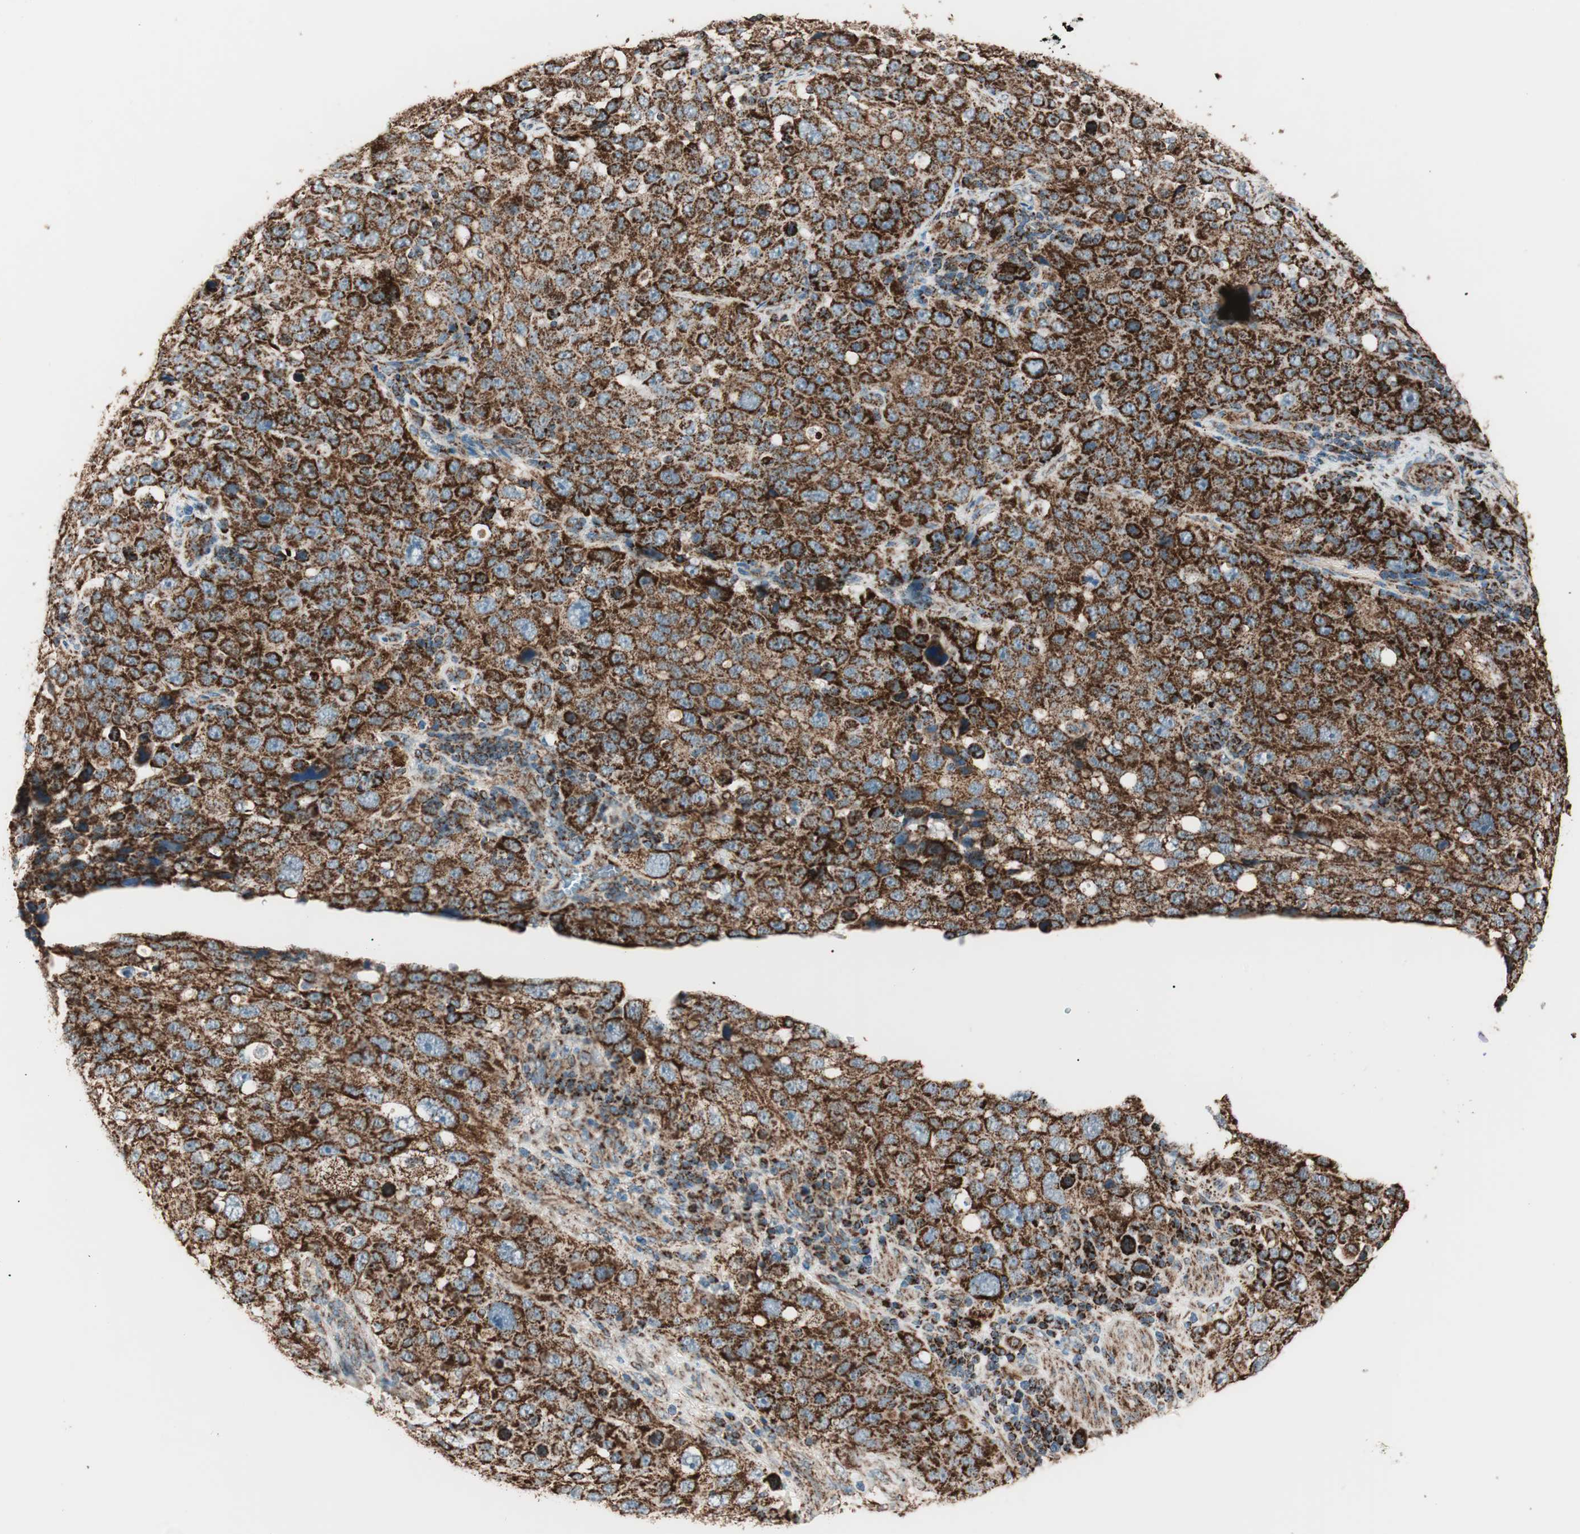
{"staining": {"intensity": "strong", "quantity": ">75%", "location": "cytoplasmic/membranous"}, "tissue": "stomach cancer", "cell_type": "Tumor cells", "image_type": "cancer", "snomed": [{"axis": "morphology", "description": "Normal tissue, NOS"}, {"axis": "morphology", "description": "Adenocarcinoma, NOS"}, {"axis": "topography", "description": "Stomach"}], "caption": "Immunohistochemical staining of human adenocarcinoma (stomach) exhibits strong cytoplasmic/membranous protein staining in approximately >75% of tumor cells.", "gene": "TOMM22", "patient": {"sex": "male", "age": 48}}